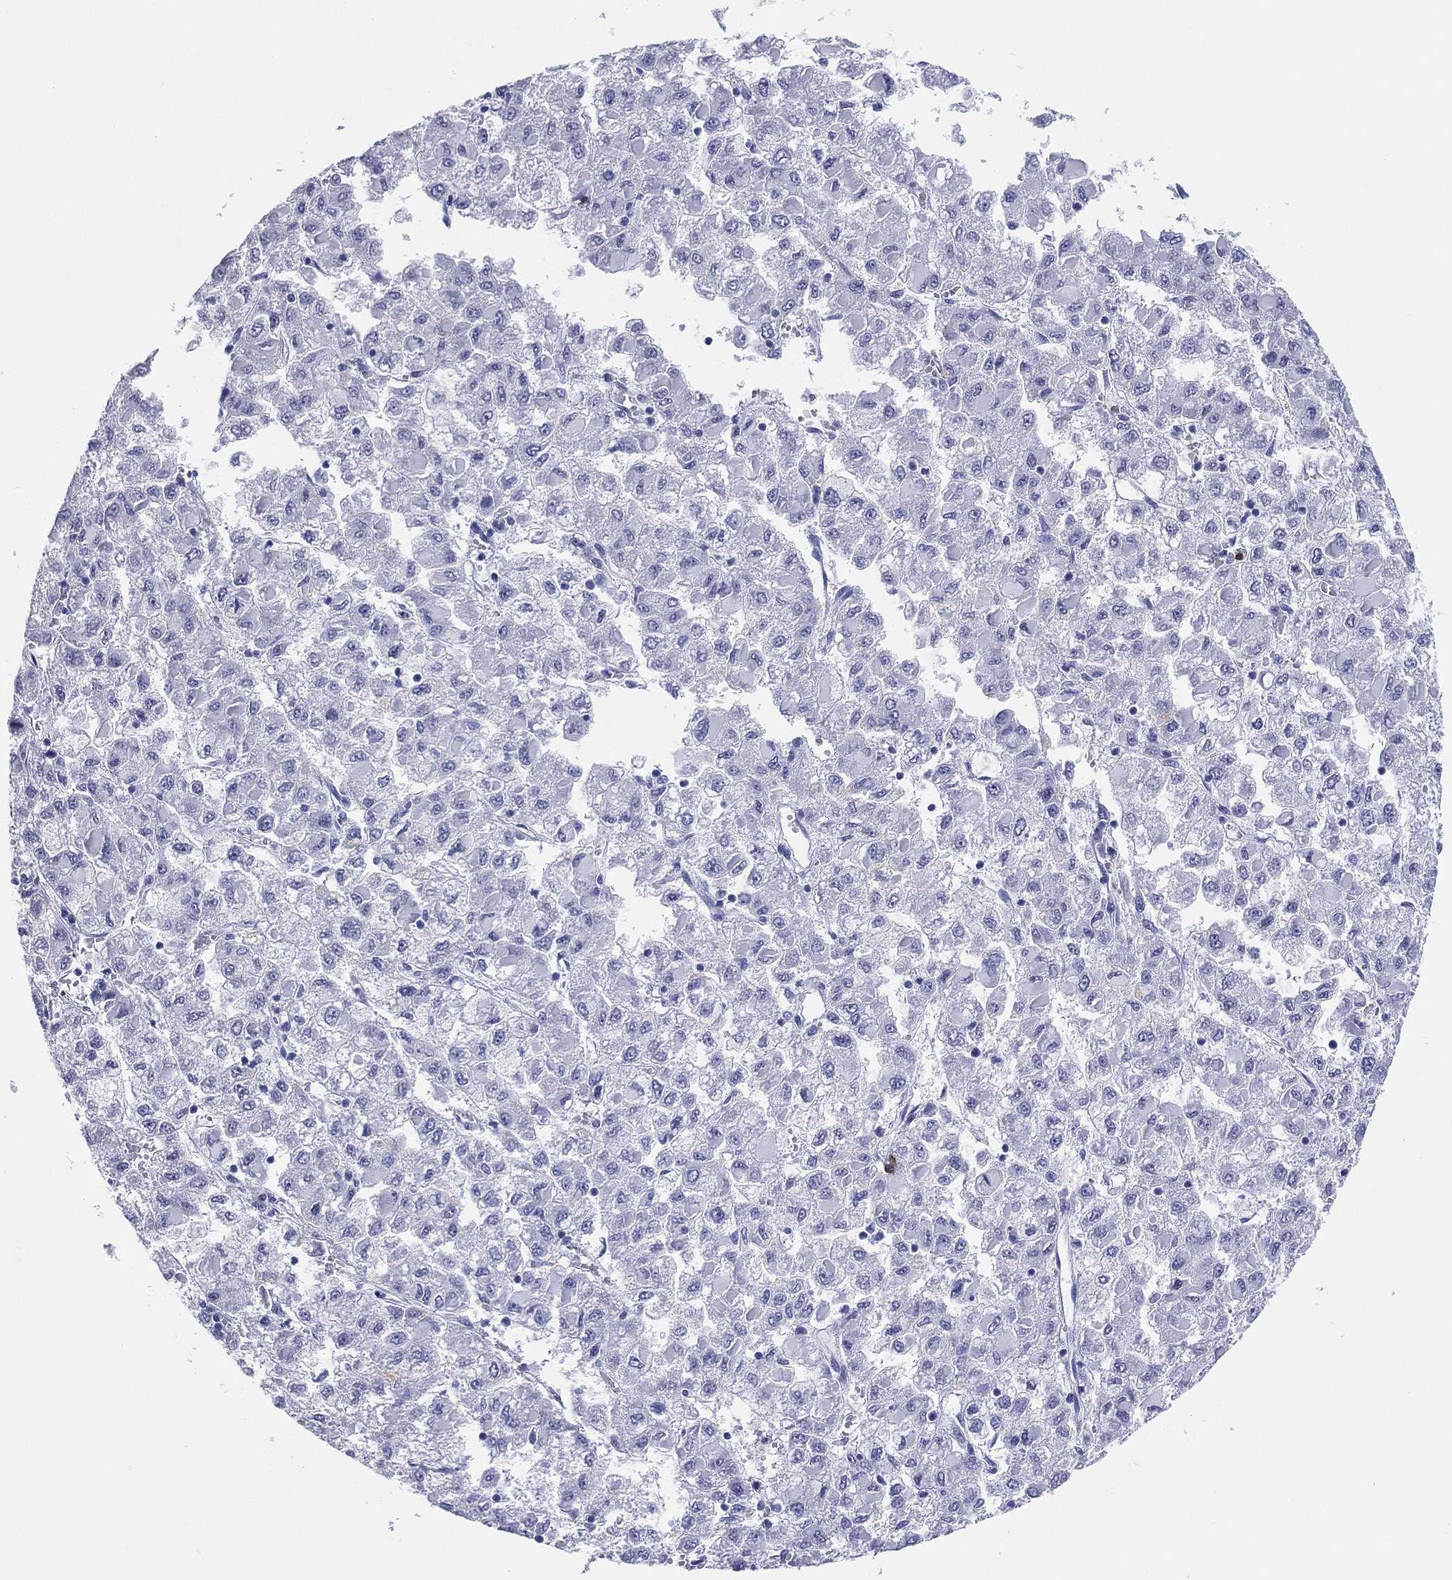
{"staining": {"intensity": "negative", "quantity": "none", "location": "none"}, "tissue": "liver cancer", "cell_type": "Tumor cells", "image_type": "cancer", "snomed": [{"axis": "morphology", "description": "Carcinoma, Hepatocellular, NOS"}, {"axis": "topography", "description": "Liver"}], "caption": "Human liver cancer (hepatocellular carcinoma) stained for a protein using IHC shows no expression in tumor cells.", "gene": "CD79A", "patient": {"sex": "male", "age": 40}}